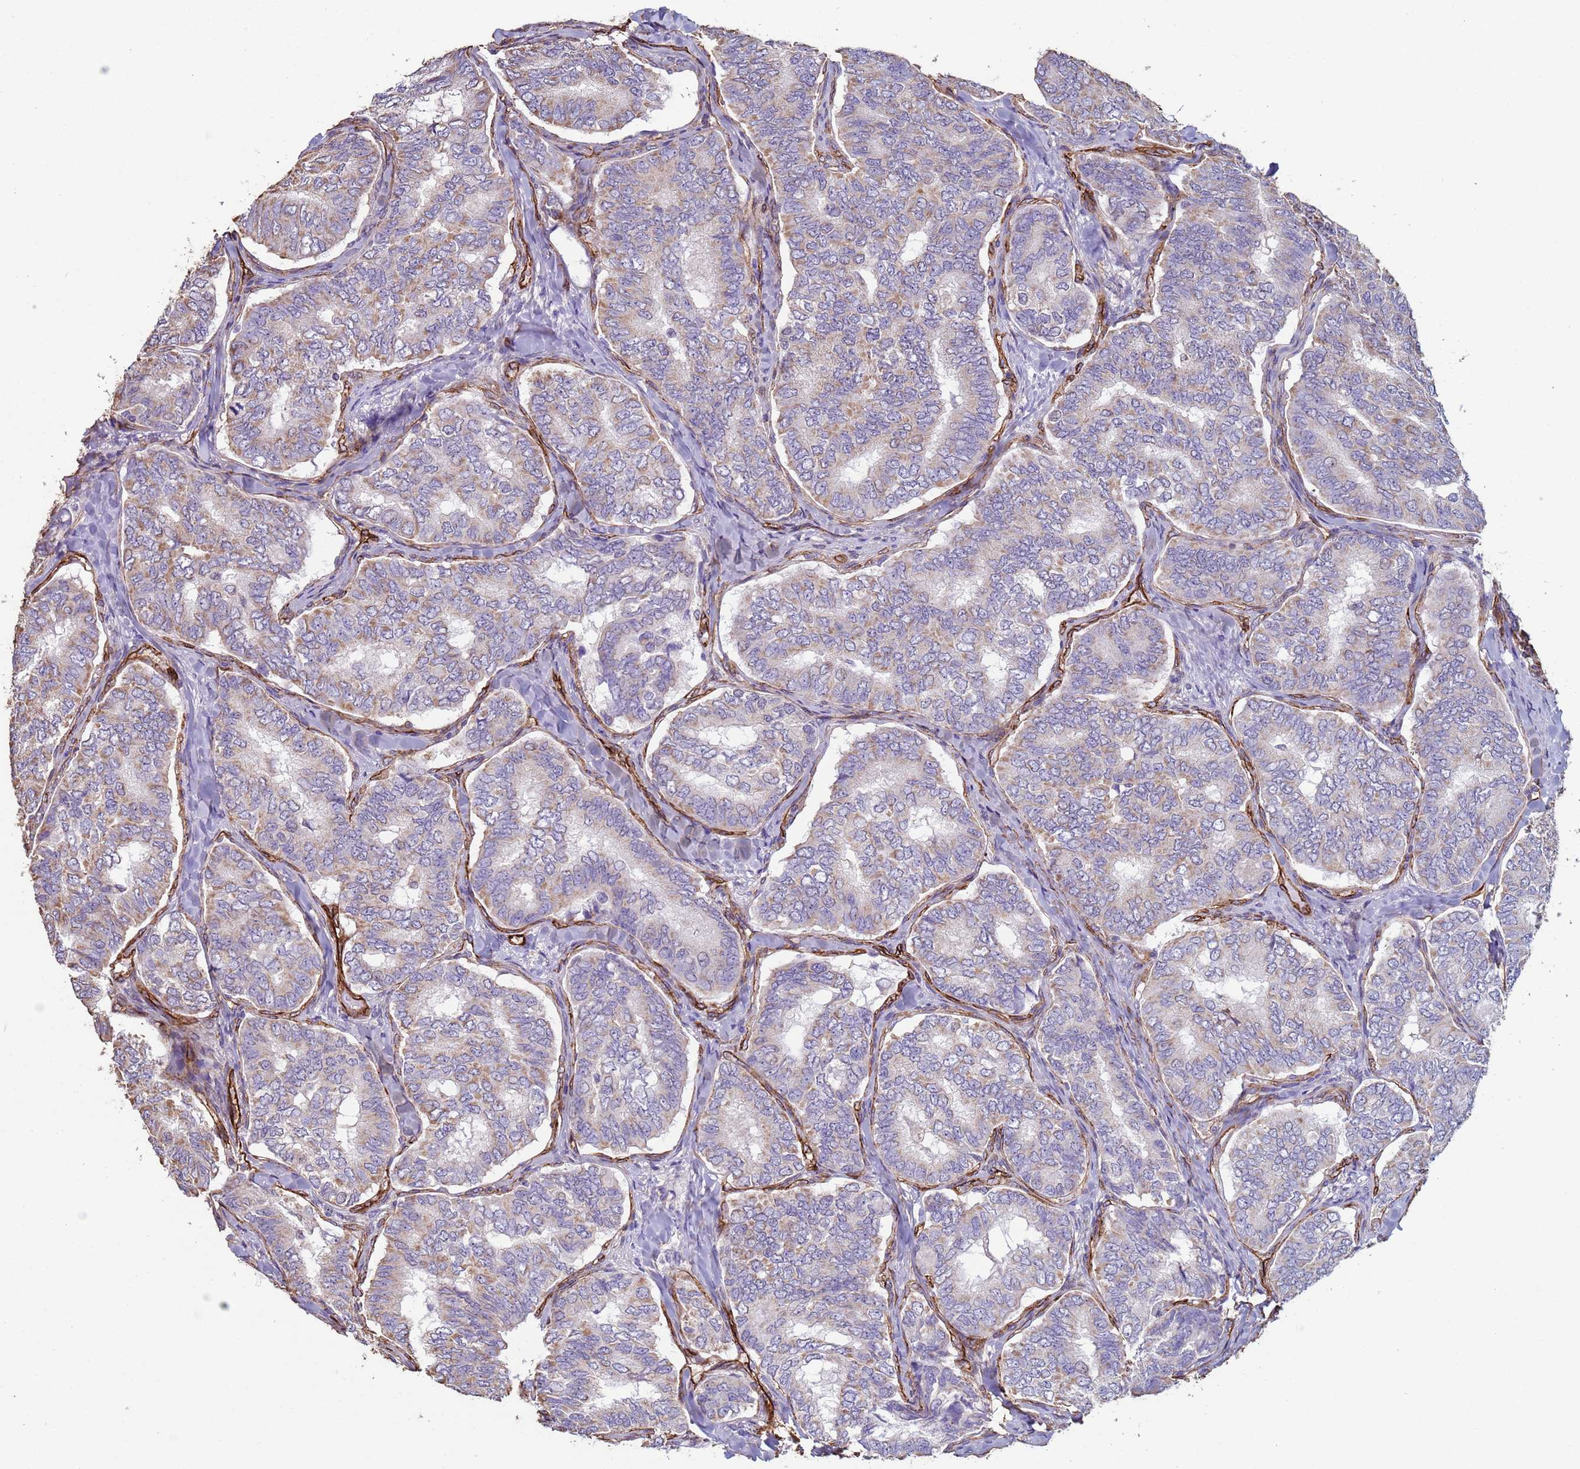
{"staining": {"intensity": "weak", "quantity": "25%-75%", "location": "cytoplasmic/membranous"}, "tissue": "thyroid cancer", "cell_type": "Tumor cells", "image_type": "cancer", "snomed": [{"axis": "morphology", "description": "Papillary adenocarcinoma, NOS"}, {"axis": "topography", "description": "Thyroid gland"}], "caption": "Protein staining displays weak cytoplasmic/membranous positivity in approximately 25%-75% of tumor cells in papillary adenocarcinoma (thyroid).", "gene": "GASK1A", "patient": {"sex": "female", "age": 35}}